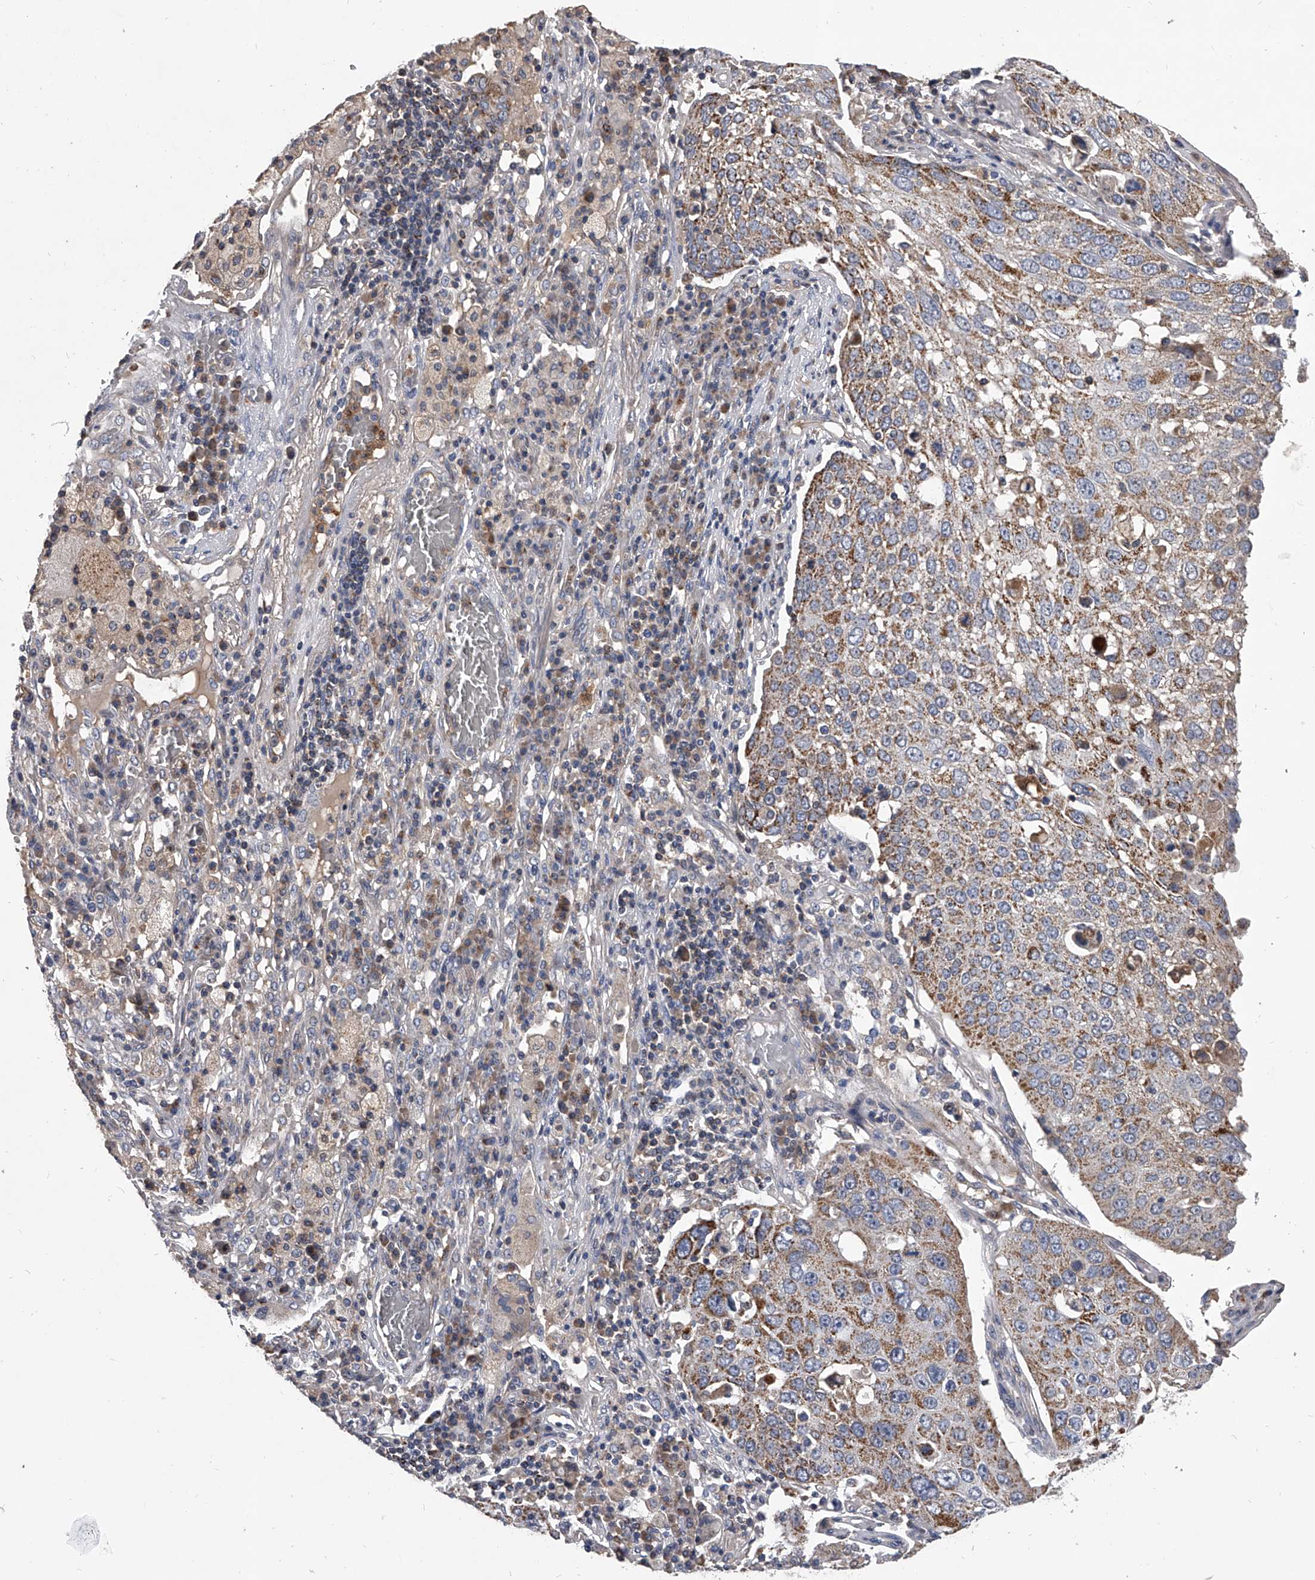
{"staining": {"intensity": "moderate", "quantity": ">75%", "location": "cytoplasmic/membranous"}, "tissue": "lung cancer", "cell_type": "Tumor cells", "image_type": "cancer", "snomed": [{"axis": "morphology", "description": "Squamous cell carcinoma, NOS"}, {"axis": "topography", "description": "Lung"}], "caption": "The histopathology image shows immunohistochemical staining of lung squamous cell carcinoma. There is moderate cytoplasmic/membranous expression is identified in approximately >75% of tumor cells.", "gene": "NRP1", "patient": {"sex": "male", "age": 65}}